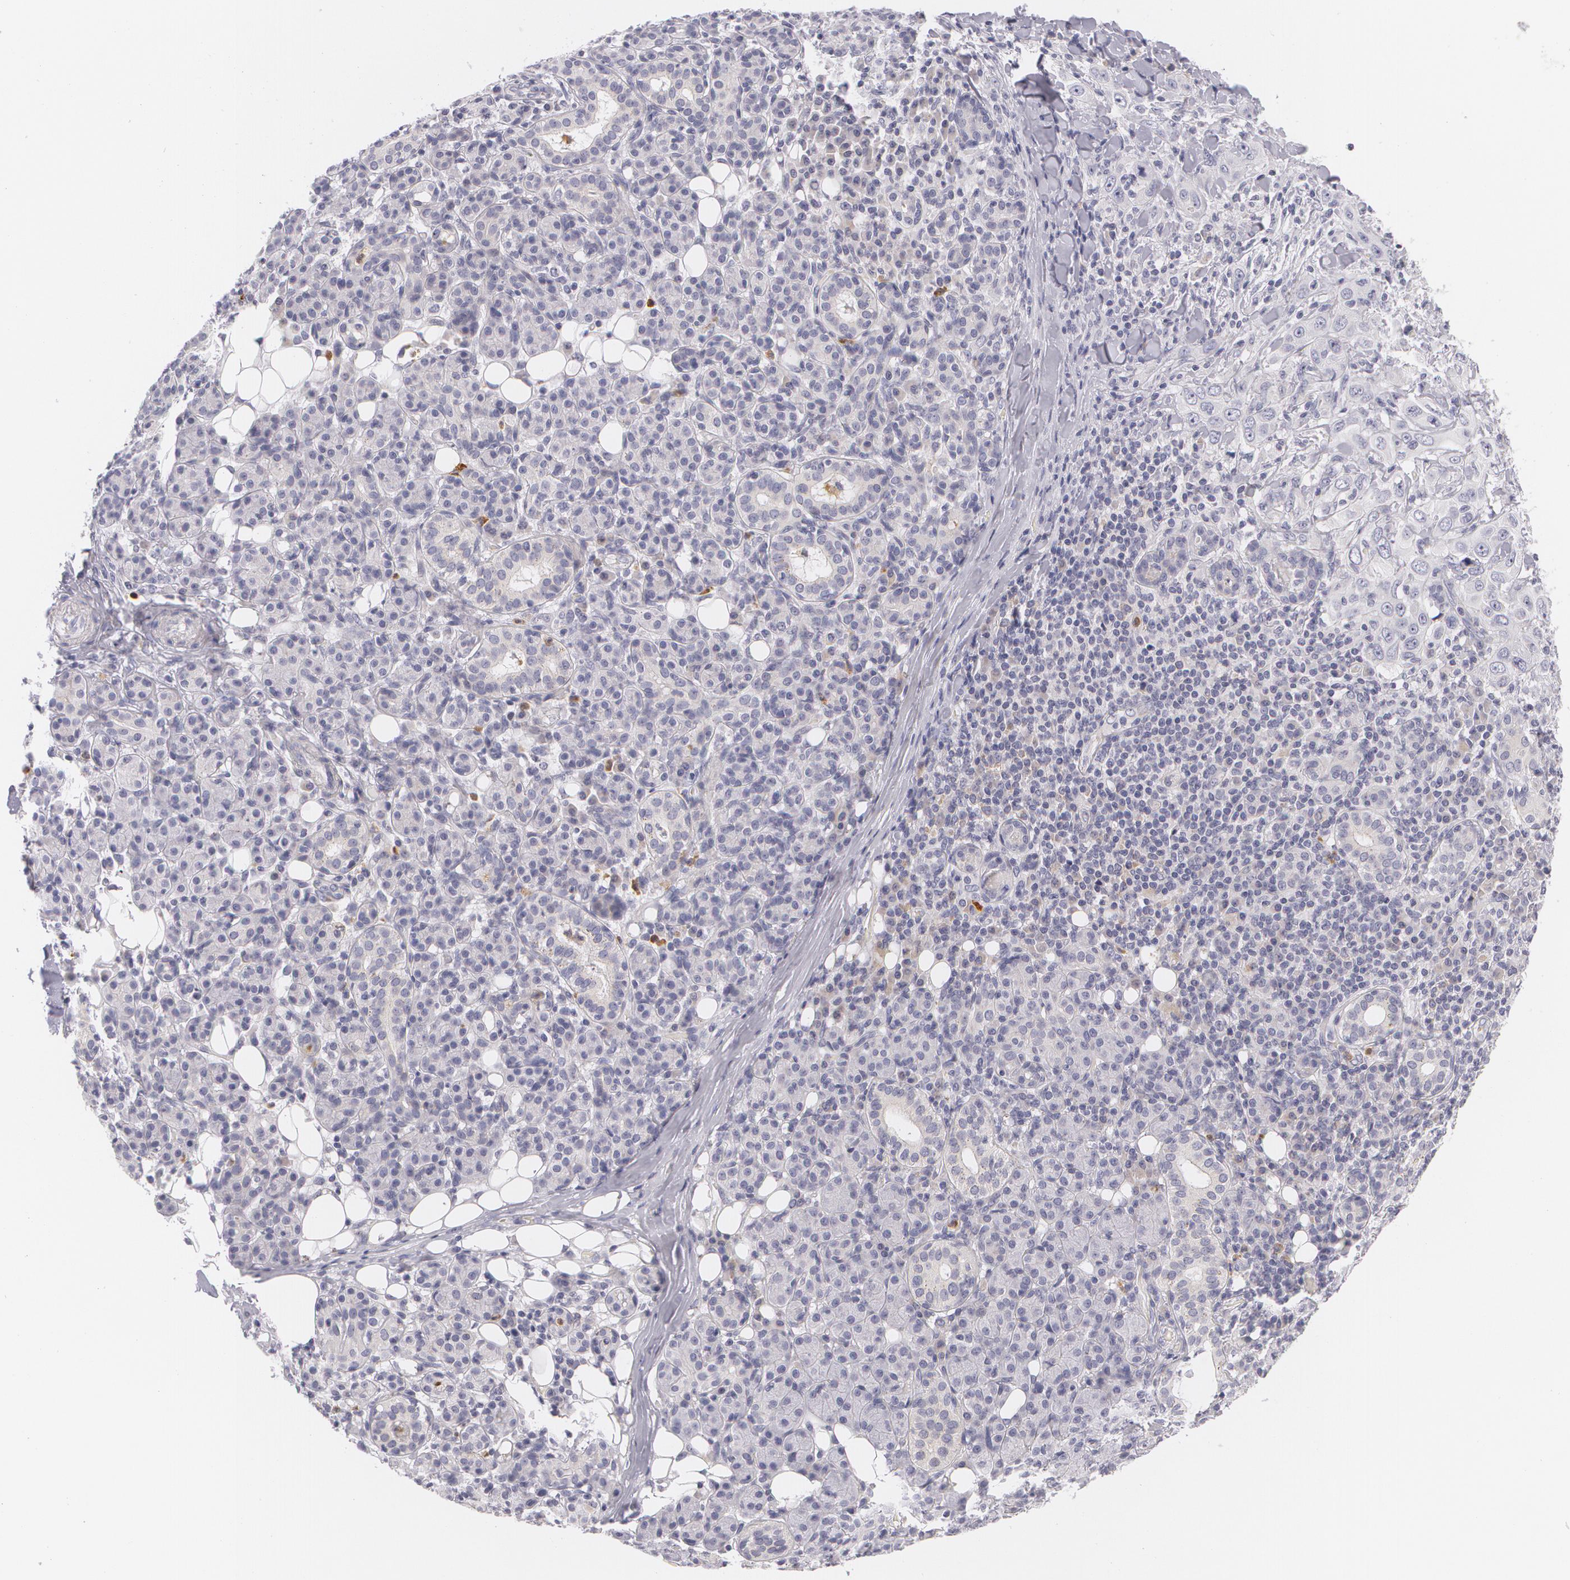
{"staining": {"intensity": "negative", "quantity": "none", "location": "none"}, "tissue": "skin cancer", "cell_type": "Tumor cells", "image_type": "cancer", "snomed": [{"axis": "morphology", "description": "Squamous cell carcinoma, NOS"}, {"axis": "topography", "description": "Skin"}], "caption": "Image shows no significant protein expression in tumor cells of skin cancer (squamous cell carcinoma).", "gene": "FAM181A", "patient": {"sex": "male", "age": 84}}